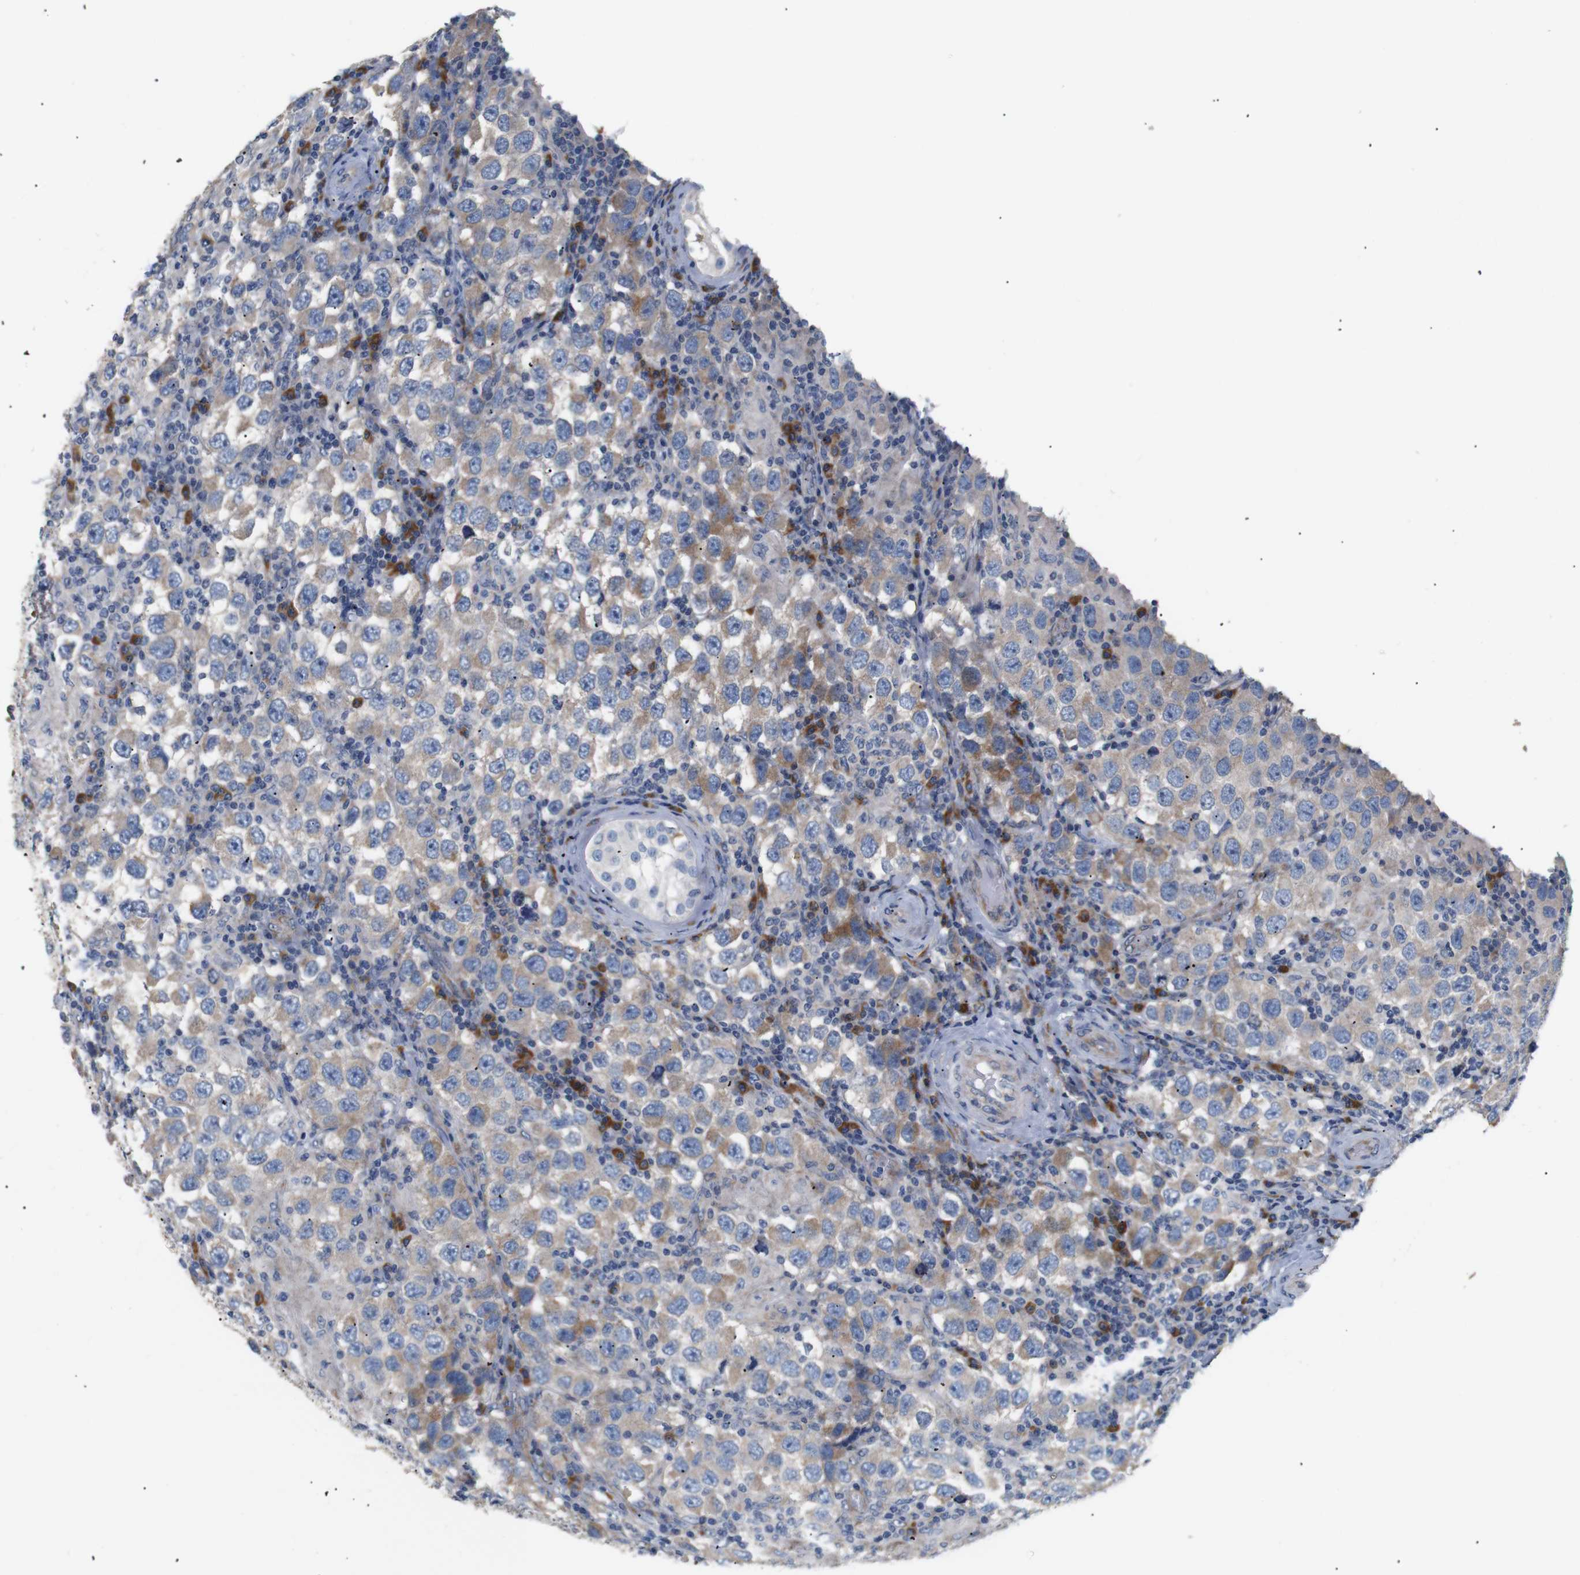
{"staining": {"intensity": "moderate", "quantity": "25%-75%", "location": "cytoplasmic/membranous"}, "tissue": "testis cancer", "cell_type": "Tumor cells", "image_type": "cancer", "snomed": [{"axis": "morphology", "description": "Carcinoma, Embryonal, NOS"}, {"axis": "topography", "description": "Testis"}], "caption": "An immunohistochemistry (IHC) histopathology image of neoplastic tissue is shown. Protein staining in brown shows moderate cytoplasmic/membranous positivity in testis cancer (embryonal carcinoma) within tumor cells.", "gene": "TRIM5", "patient": {"sex": "male", "age": 21}}